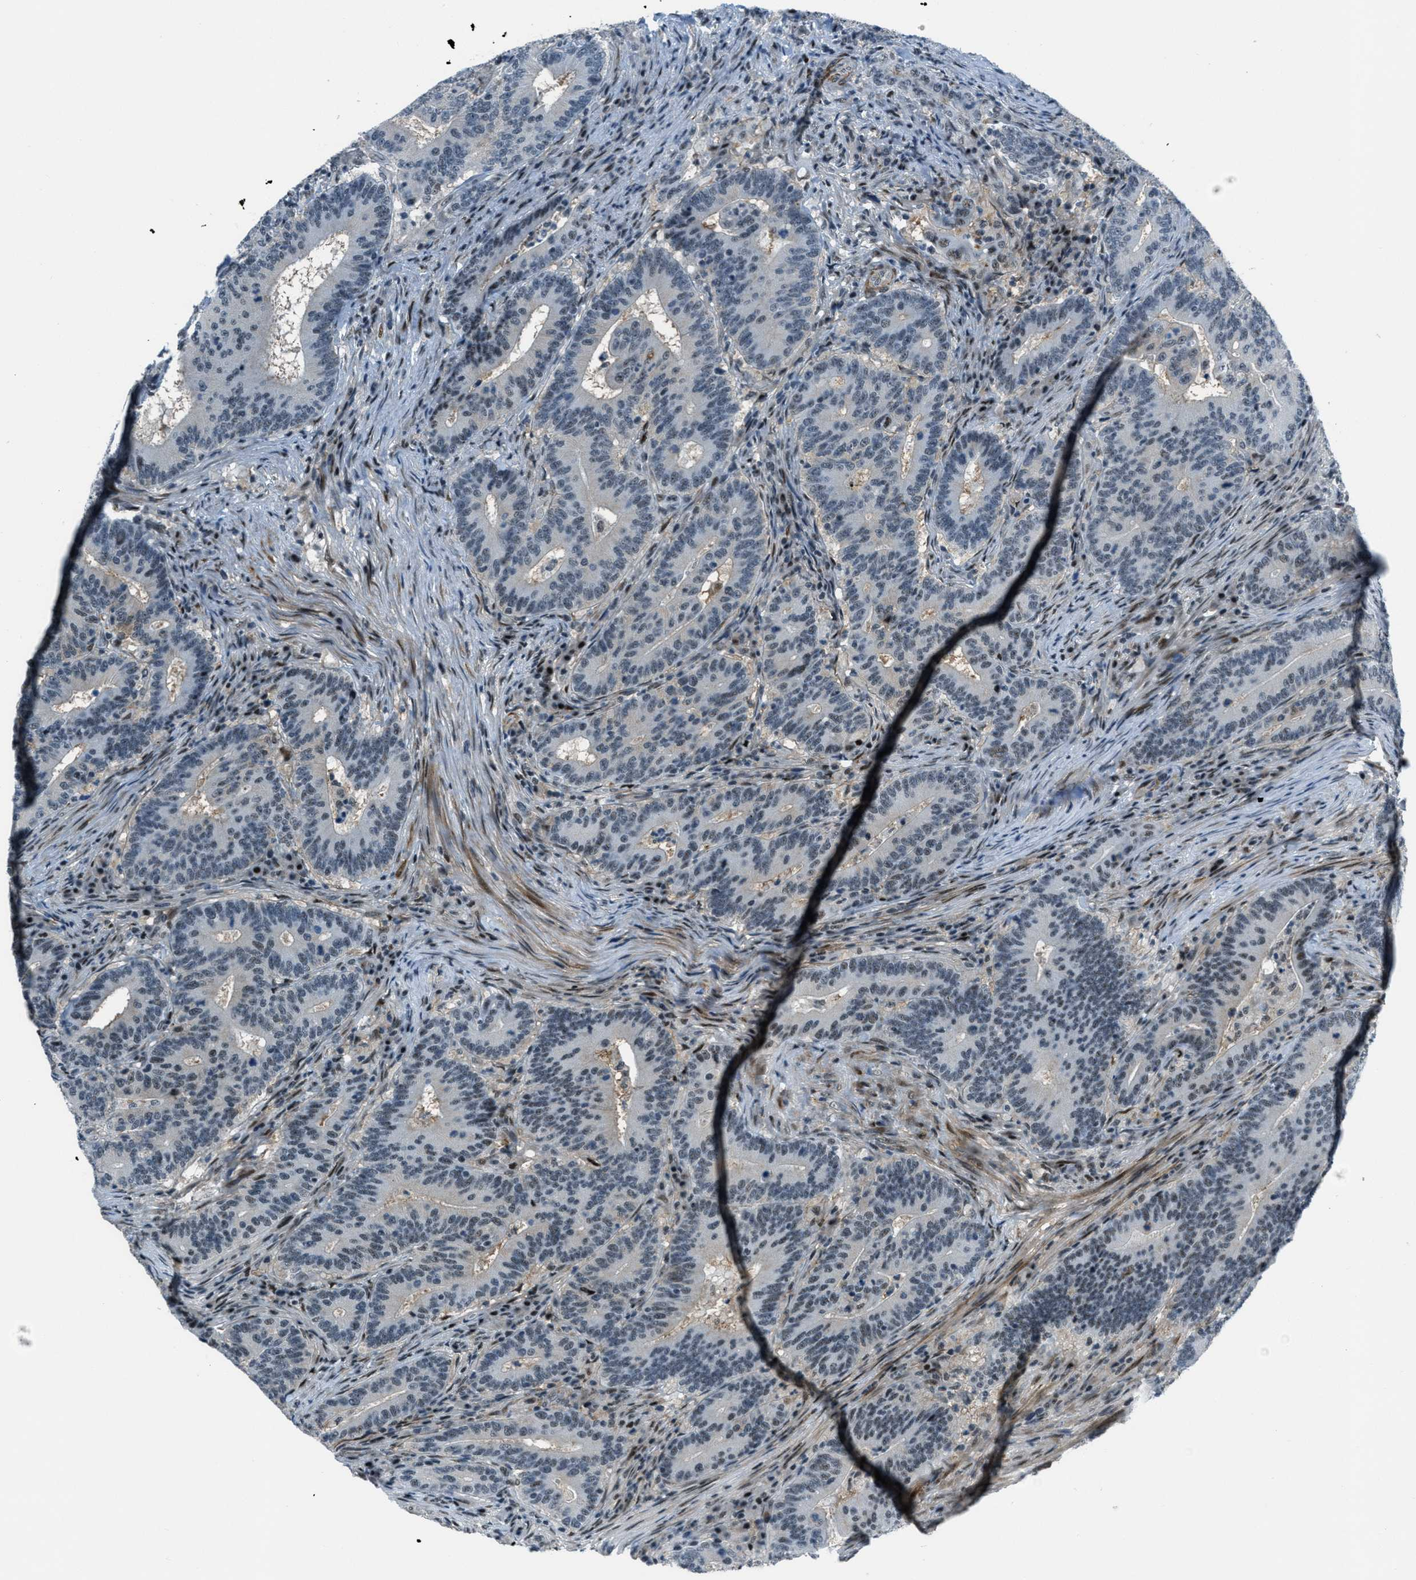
{"staining": {"intensity": "weak", "quantity": "25%-75%", "location": "nuclear"}, "tissue": "colorectal cancer", "cell_type": "Tumor cells", "image_type": "cancer", "snomed": [{"axis": "morphology", "description": "Adenocarcinoma, NOS"}, {"axis": "topography", "description": "Colon"}], "caption": "Weak nuclear positivity for a protein is appreciated in approximately 25%-75% of tumor cells of colorectal cancer (adenocarcinoma) using immunohistochemistry (IHC).", "gene": "ZDHHC23", "patient": {"sex": "female", "age": 66}}